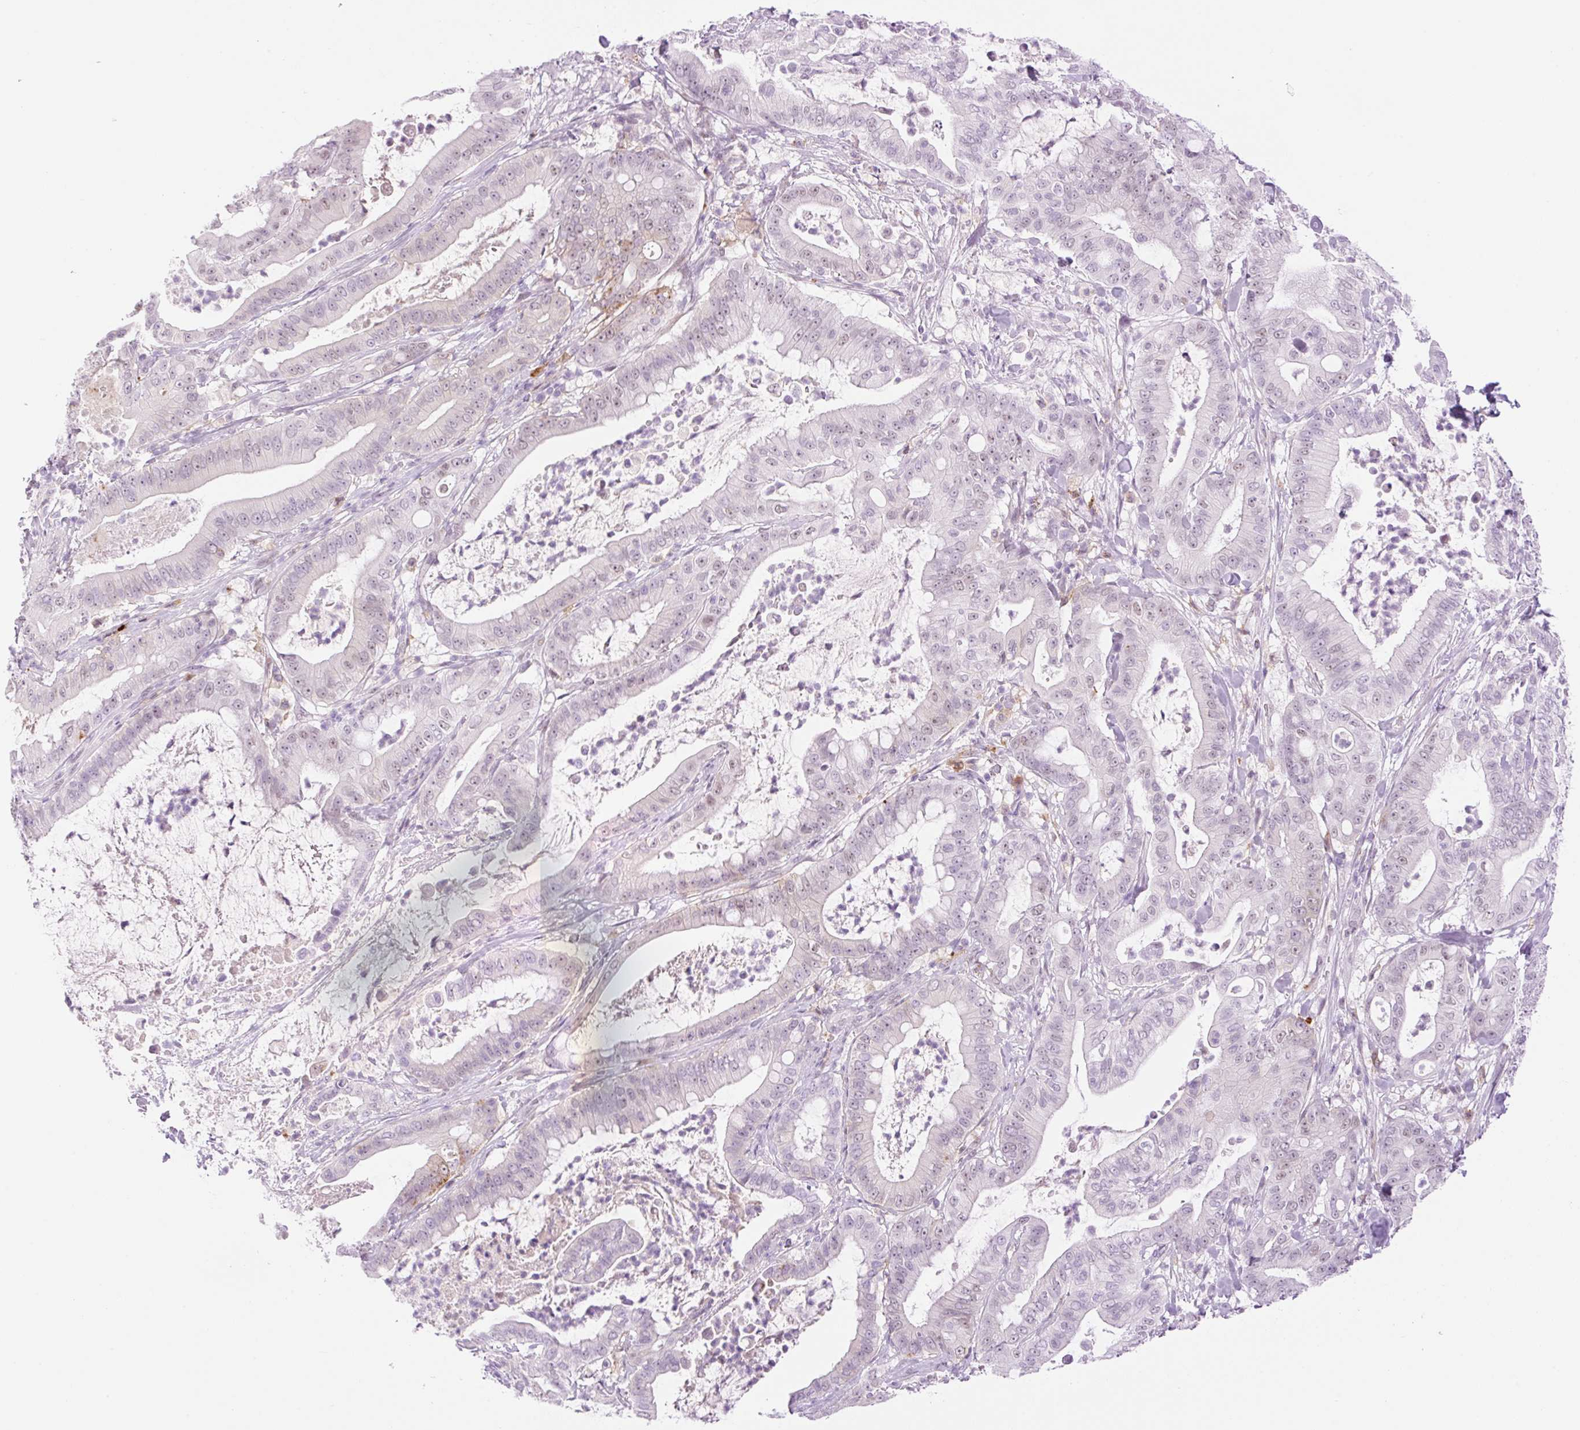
{"staining": {"intensity": "weak", "quantity": "<25%", "location": "nuclear"}, "tissue": "pancreatic cancer", "cell_type": "Tumor cells", "image_type": "cancer", "snomed": [{"axis": "morphology", "description": "Adenocarcinoma, NOS"}, {"axis": "topography", "description": "Pancreas"}], "caption": "The photomicrograph demonstrates no significant positivity in tumor cells of pancreatic cancer.", "gene": "PALM3", "patient": {"sex": "male", "age": 71}}